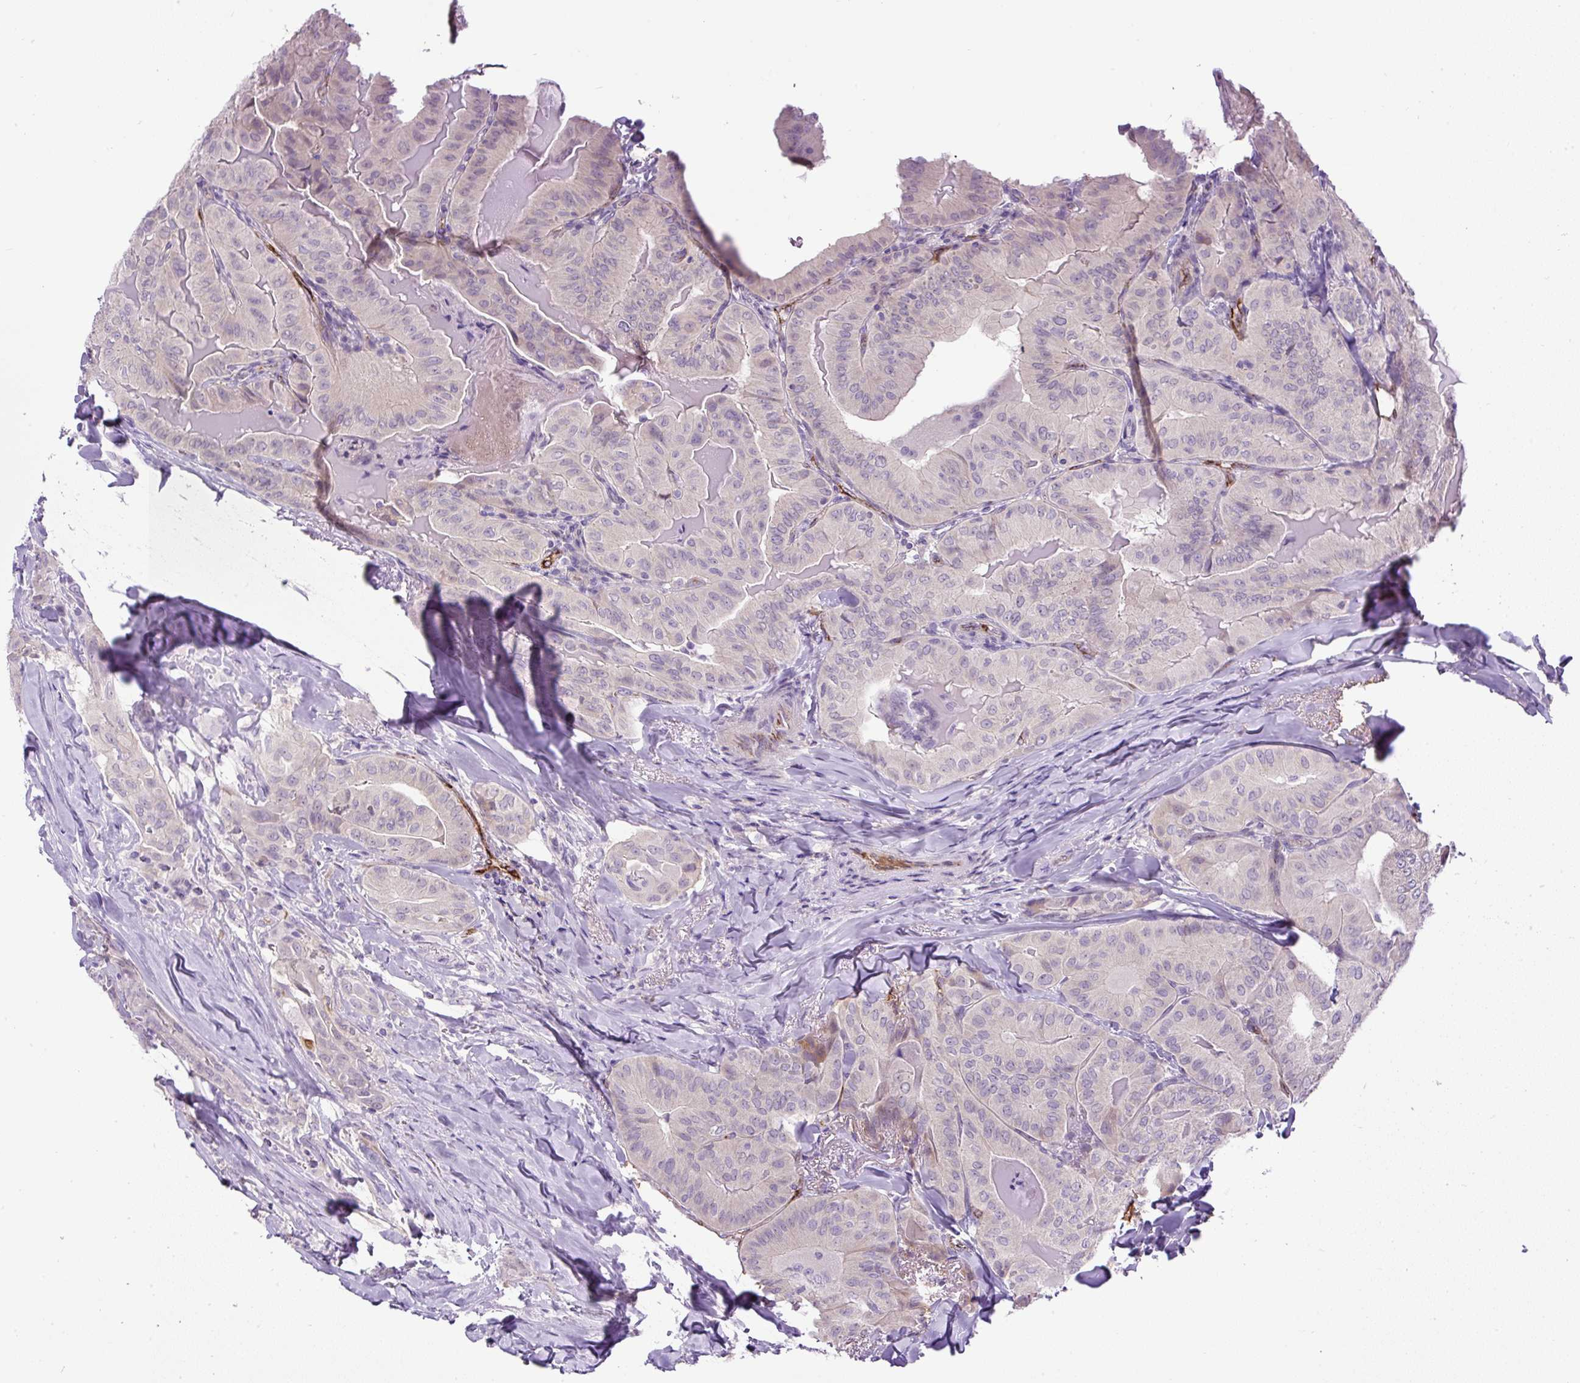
{"staining": {"intensity": "negative", "quantity": "none", "location": "none"}, "tissue": "thyroid cancer", "cell_type": "Tumor cells", "image_type": "cancer", "snomed": [{"axis": "morphology", "description": "Papillary adenocarcinoma, NOS"}, {"axis": "topography", "description": "Thyroid gland"}], "caption": "High power microscopy image of an IHC micrograph of thyroid cancer (papillary adenocarcinoma), revealing no significant positivity in tumor cells. (Brightfield microscopy of DAB (3,3'-diaminobenzidine) IHC at high magnification).", "gene": "LEFTY2", "patient": {"sex": "female", "age": 68}}